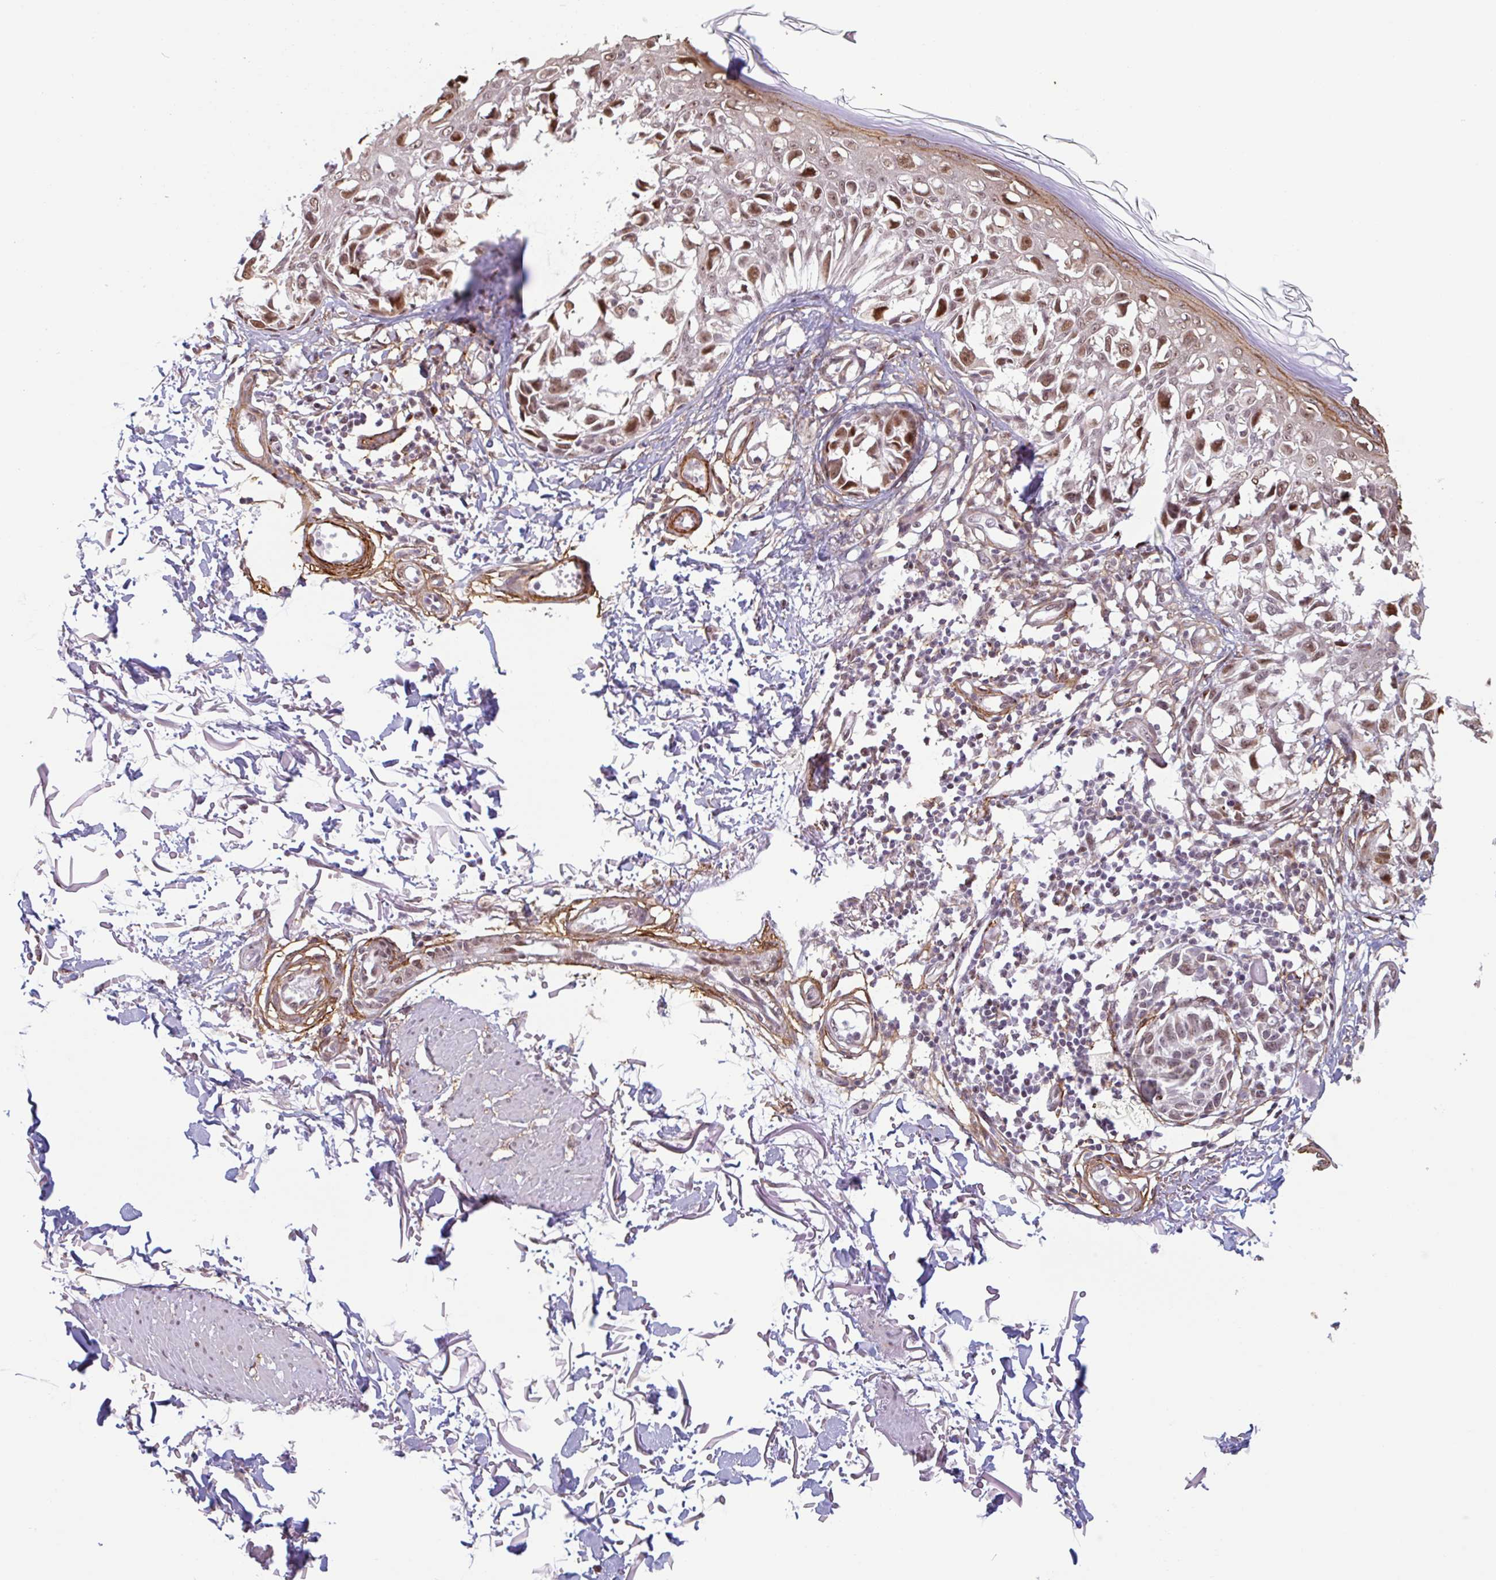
{"staining": {"intensity": "moderate", "quantity": ">75%", "location": "nuclear"}, "tissue": "melanoma", "cell_type": "Tumor cells", "image_type": "cancer", "snomed": [{"axis": "morphology", "description": "Malignant melanoma, NOS"}, {"axis": "topography", "description": "Skin"}], "caption": "This image displays malignant melanoma stained with immunohistochemistry (IHC) to label a protein in brown. The nuclear of tumor cells show moderate positivity for the protein. Nuclei are counter-stained blue.", "gene": "TMEM119", "patient": {"sex": "male", "age": 73}}